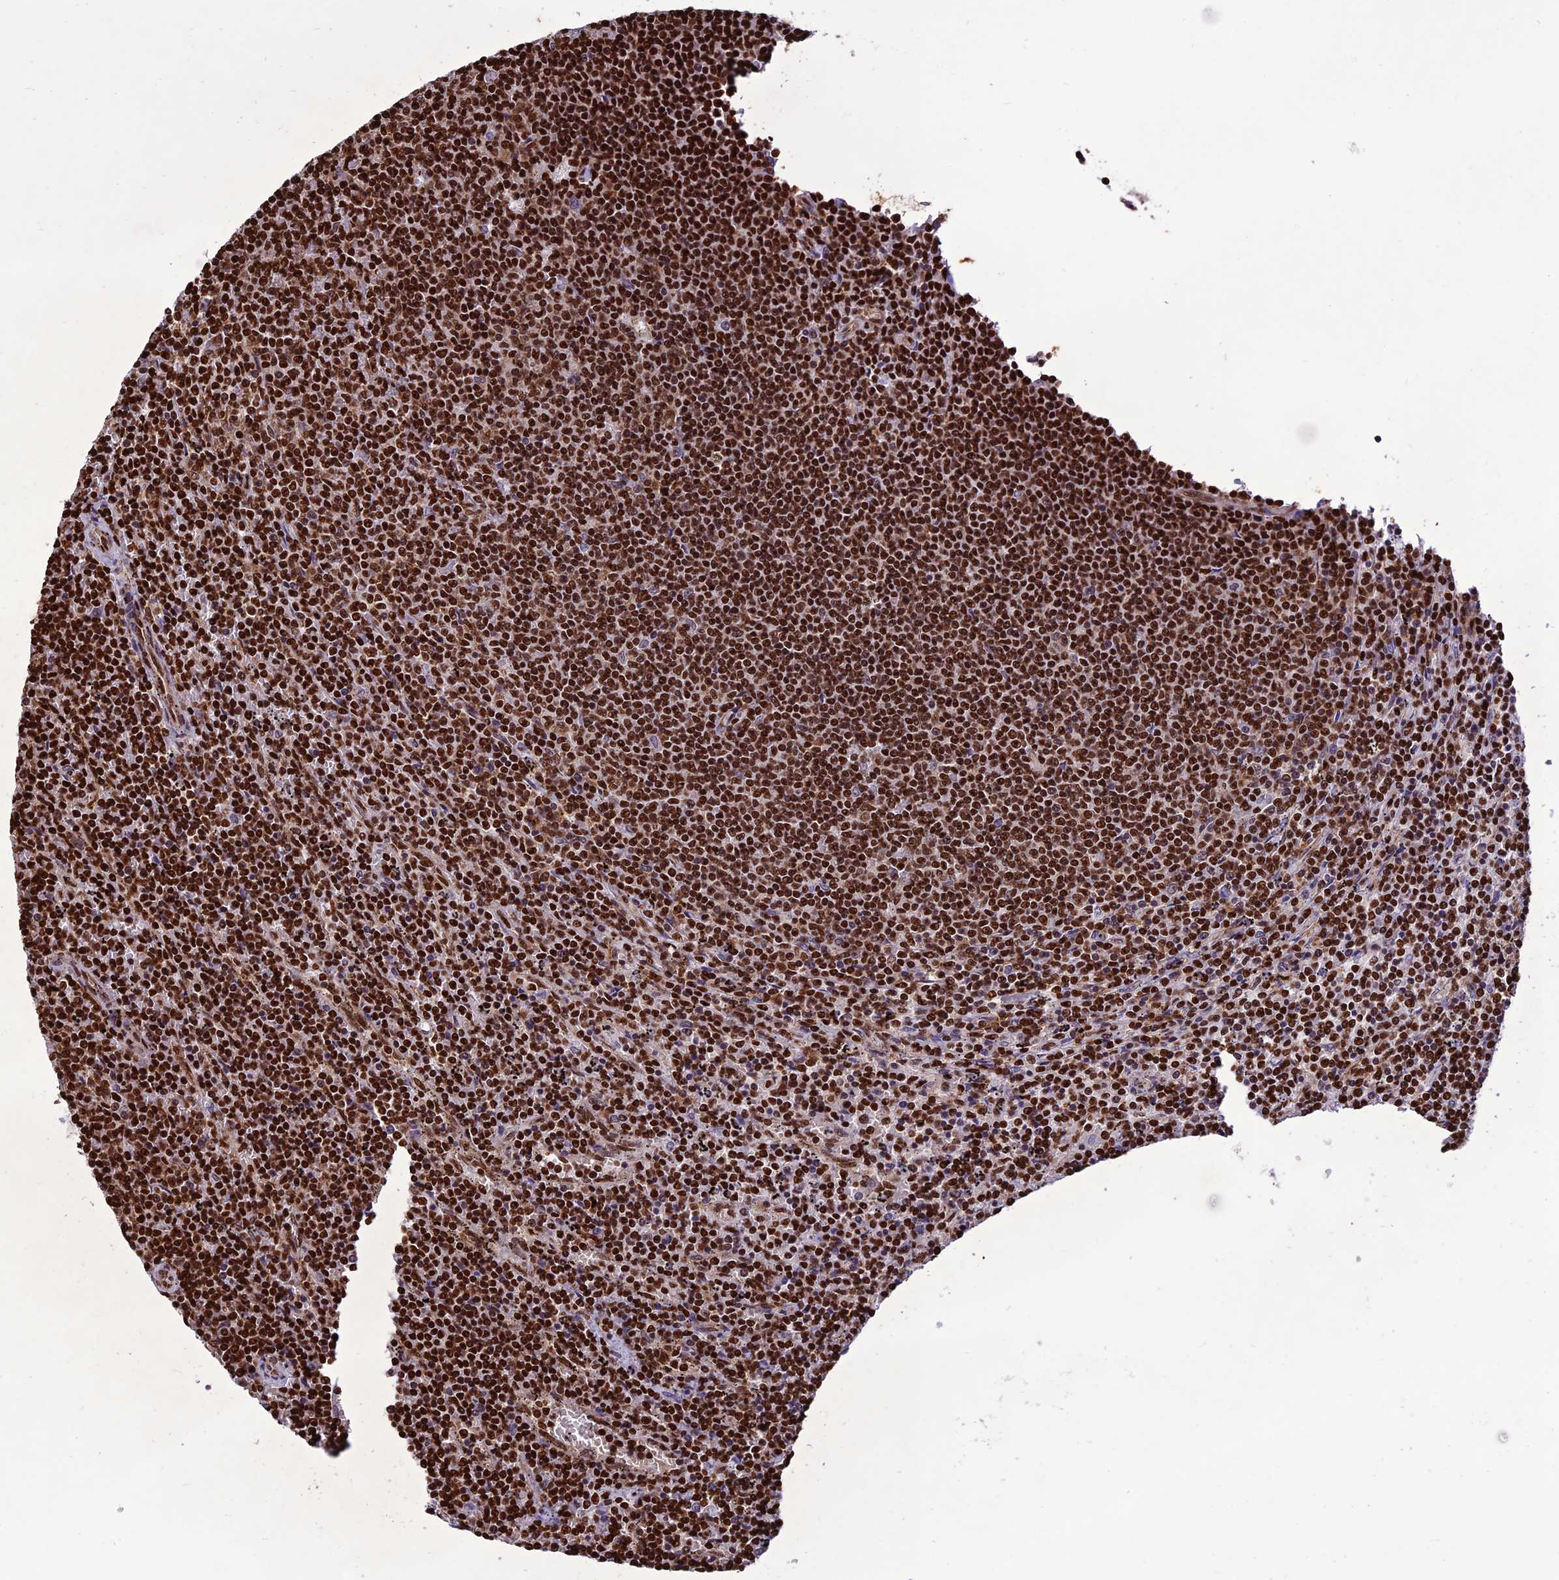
{"staining": {"intensity": "strong", "quantity": ">75%", "location": "nuclear"}, "tissue": "lymphoma", "cell_type": "Tumor cells", "image_type": "cancer", "snomed": [{"axis": "morphology", "description": "Malignant lymphoma, non-Hodgkin's type, Low grade"}, {"axis": "topography", "description": "Spleen"}], "caption": "Immunohistochemistry (IHC) image of neoplastic tissue: lymphoma stained using immunohistochemistry (IHC) exhibits high levels of strong protein expression localized specifically in the nuclear of tumor cells, appearing as a nuclear brown color.", "gene": "INO80E", "patient": {"sex": "female", "age": 50}}